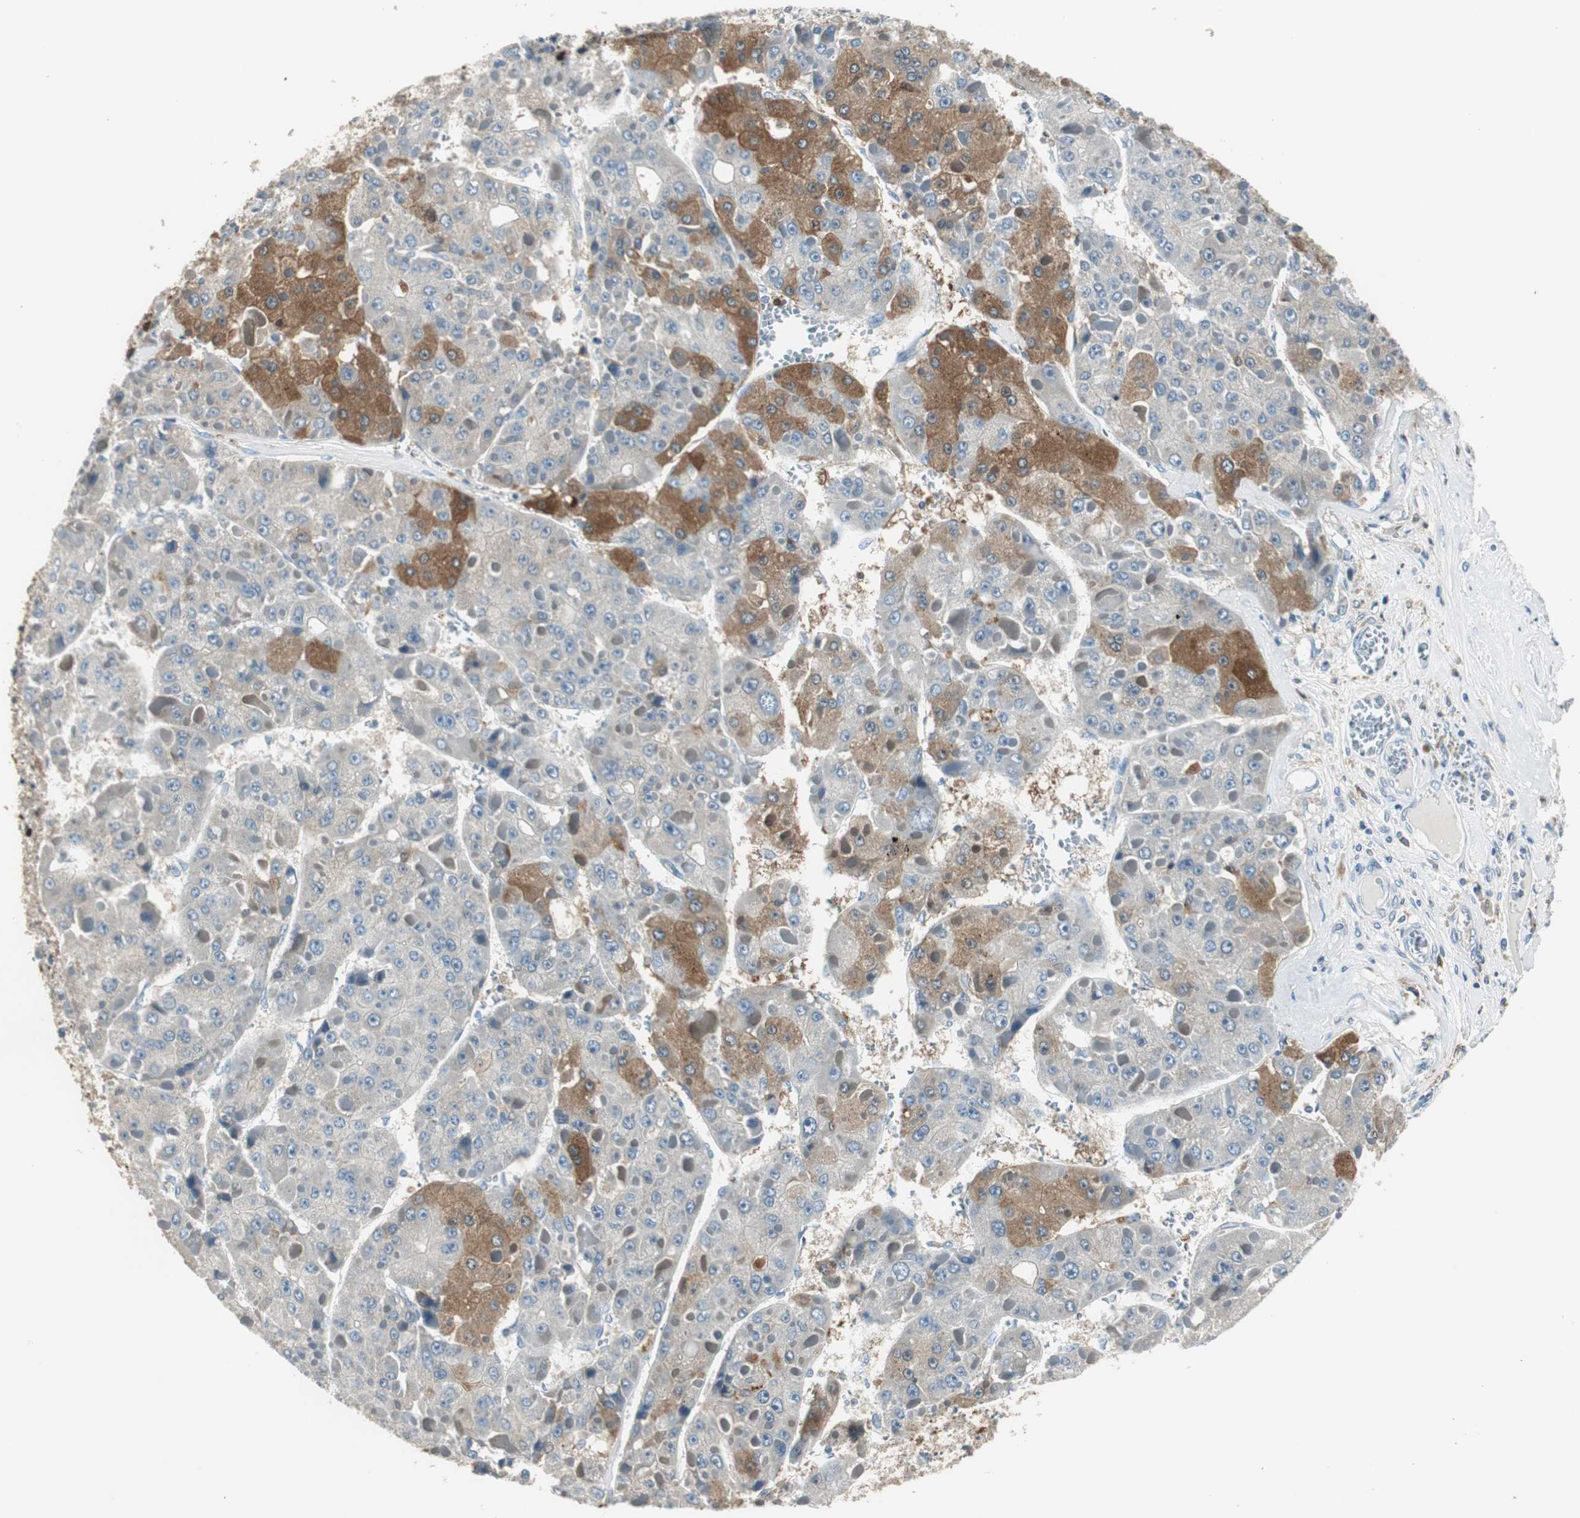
{"staining": {"intensity": "moderate", "quantity": "<25%", "location": "cytoplasmic/membranous"}, "tissue": "liver cancer", "cell_type": "Tumor cells", "image_type": "cancer", "snomed": [{"axis": "morphology", "description": "Carcinoma, Hepatocellular, NOS"}, {"axis": "topography", "description": "Liver"}], "caption": "Liver hepatocellular carcinoma stained with IHC shows moderate cytoplasmic/membranous staining in approximately <25% of tumor cells.", "gene": "MSTO1", "patient": {"sex": "female", "age": 73}}